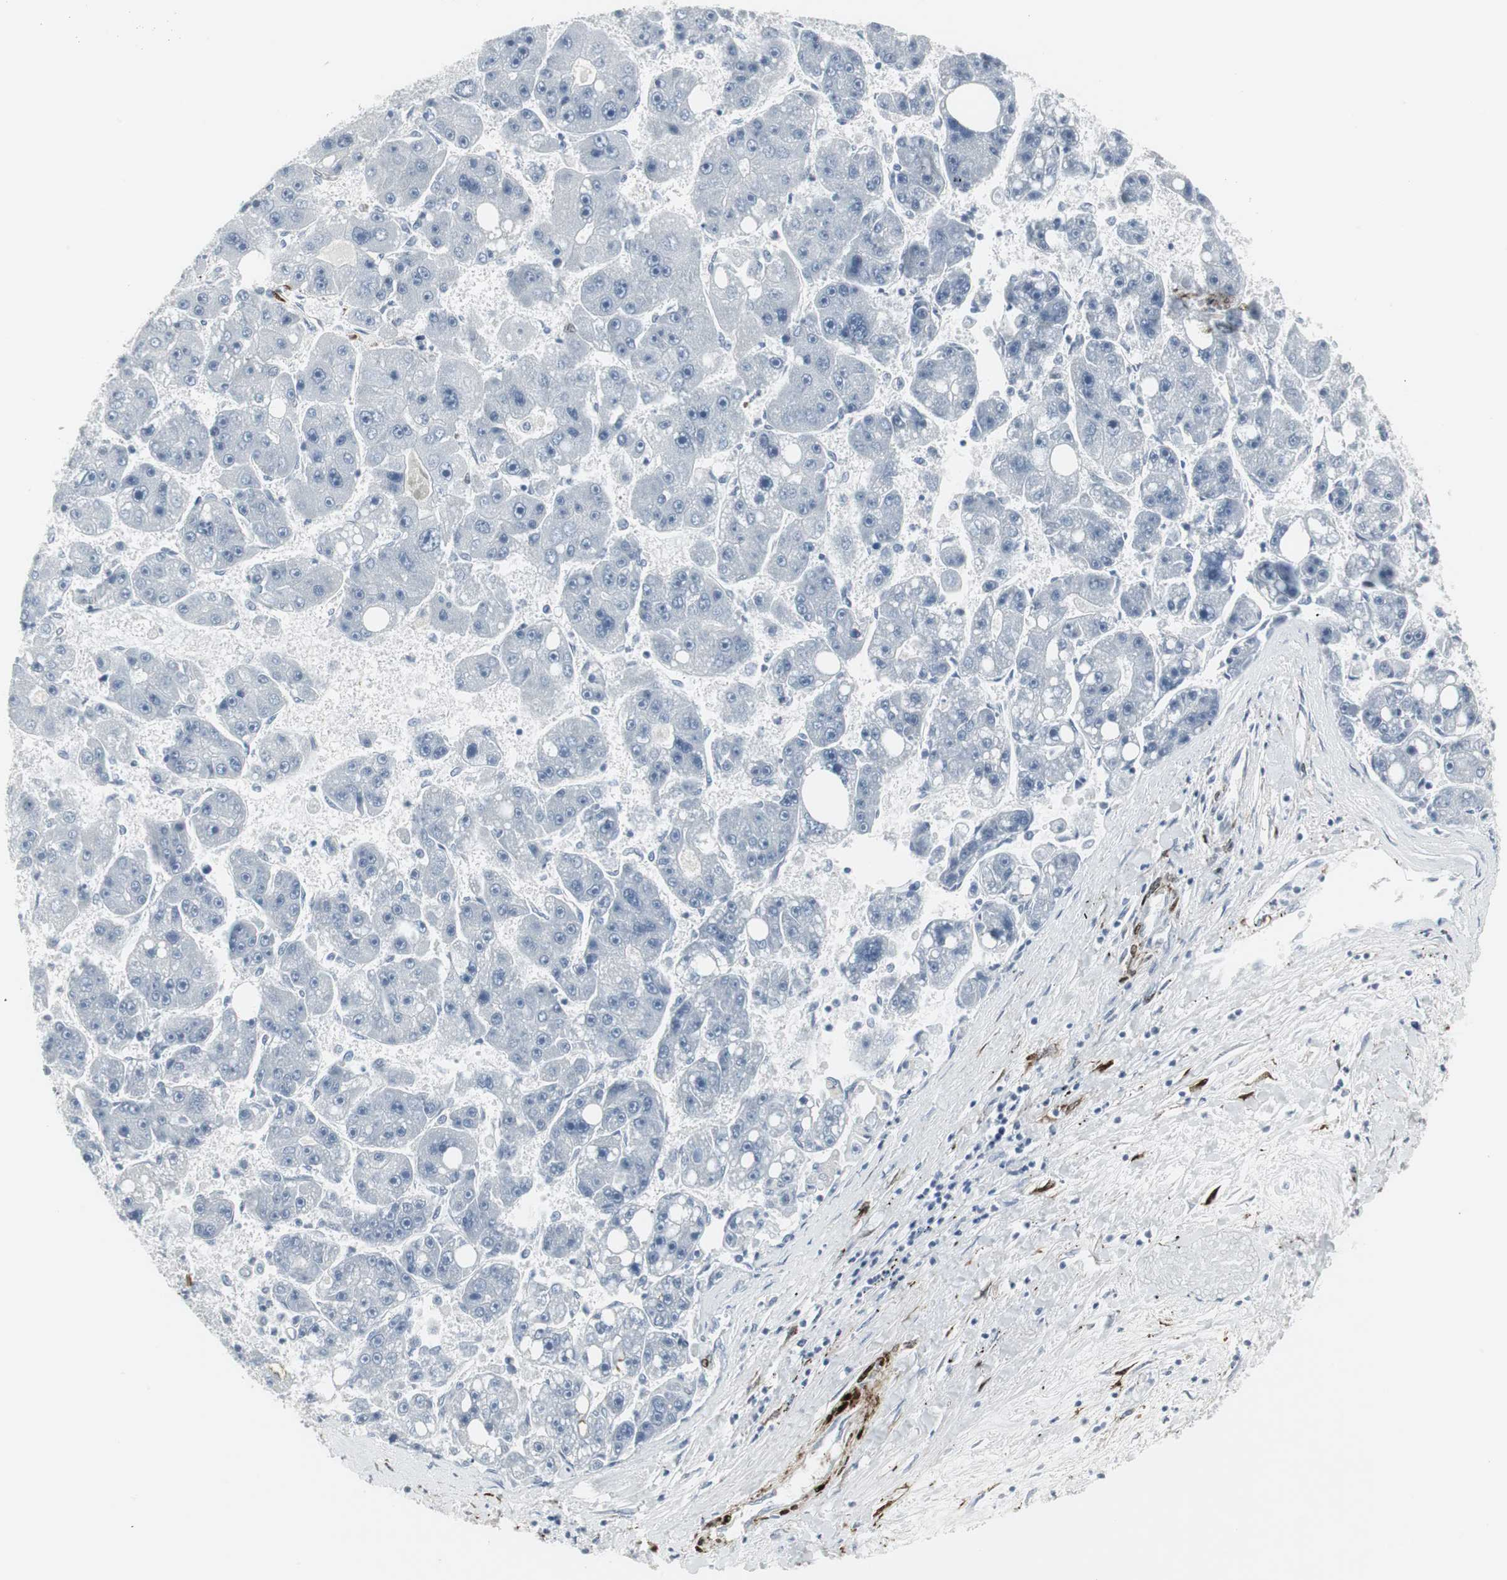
{"staining": {"intensity": "negative", "quantity": "none", "location": "none"}, "tissue": "liver cancer", "cell_type": "Tumor cells", "image_type": "cancer", "snomed": [{"axis": "morphology", "description": "Carcinoma, Hepatocellular, NOS"}, {"axis": "topography", "description": "Liver"}], "caption": "High power microscopy image of an immunohistochemistry (IHC) photomicrograph of hepatocellular carcinoma (liver), revealing no significant expression in tumor cells. The staining was performed using DAB to visualize the protein expression in brown, while the nuclei were stained in blue with hematoxylin (Magnification: 20x).", "gene": "PPP1R14A", "patient": {"sex": "female", "age": 61}}